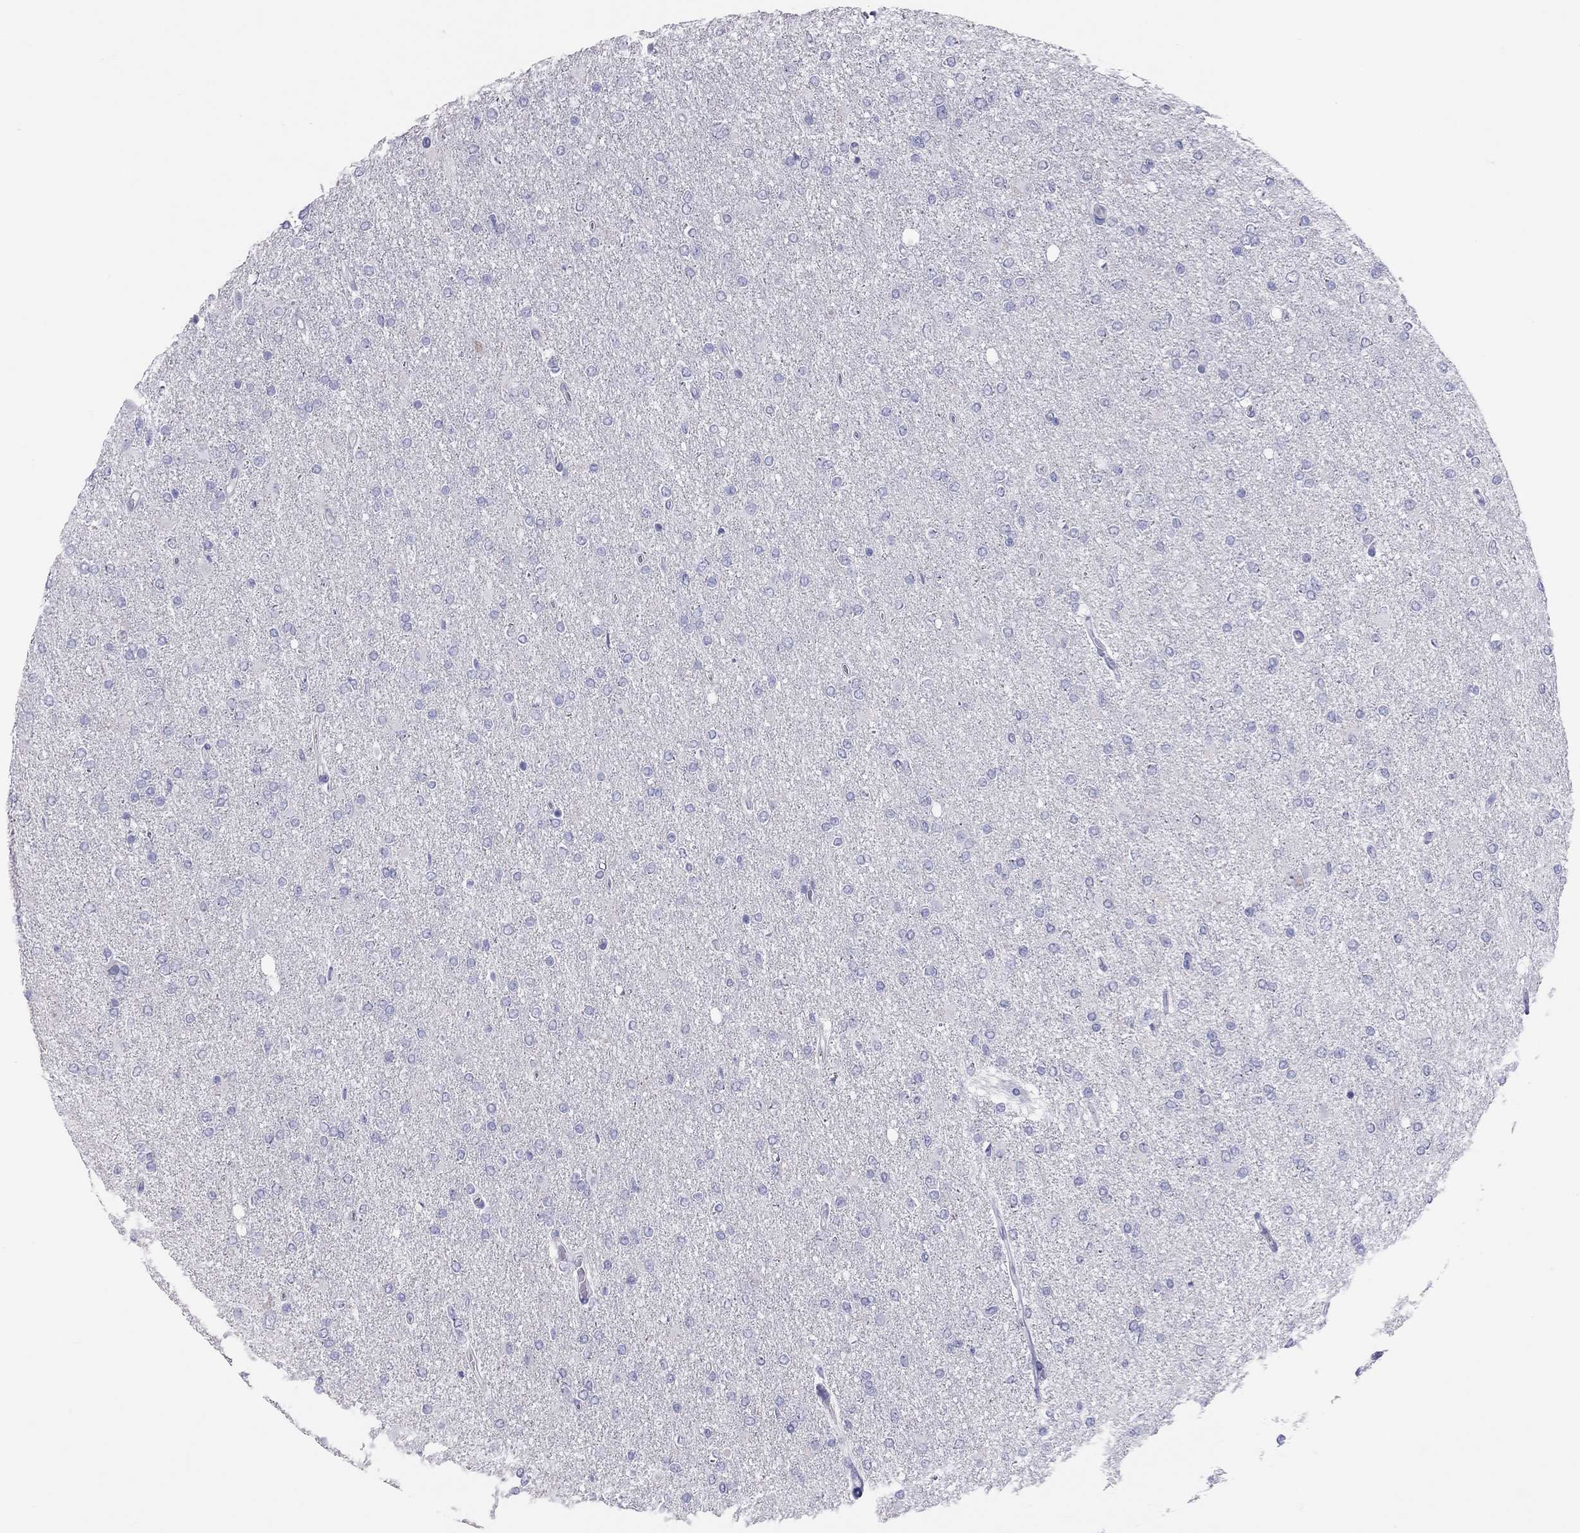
{"staining": {"intensity": "negative", "quantity": "none", "location": "none"}, "tissue": "glioma", "cell_type": "Tumor cells", "image_type": "cancer", "snomed": [{"axis": "morphology", "description": "Glioma, malignant, High grade"}, {"axis": "topography", "description": "Cerebral cortex"}], "caption": "An immunohistochemistry (IHC) micrograph of glioma is shown. There is no staining in tumor cells of glioma.", "gene": "IL17REL", "patient": {"sex": "male", "age": 70}}